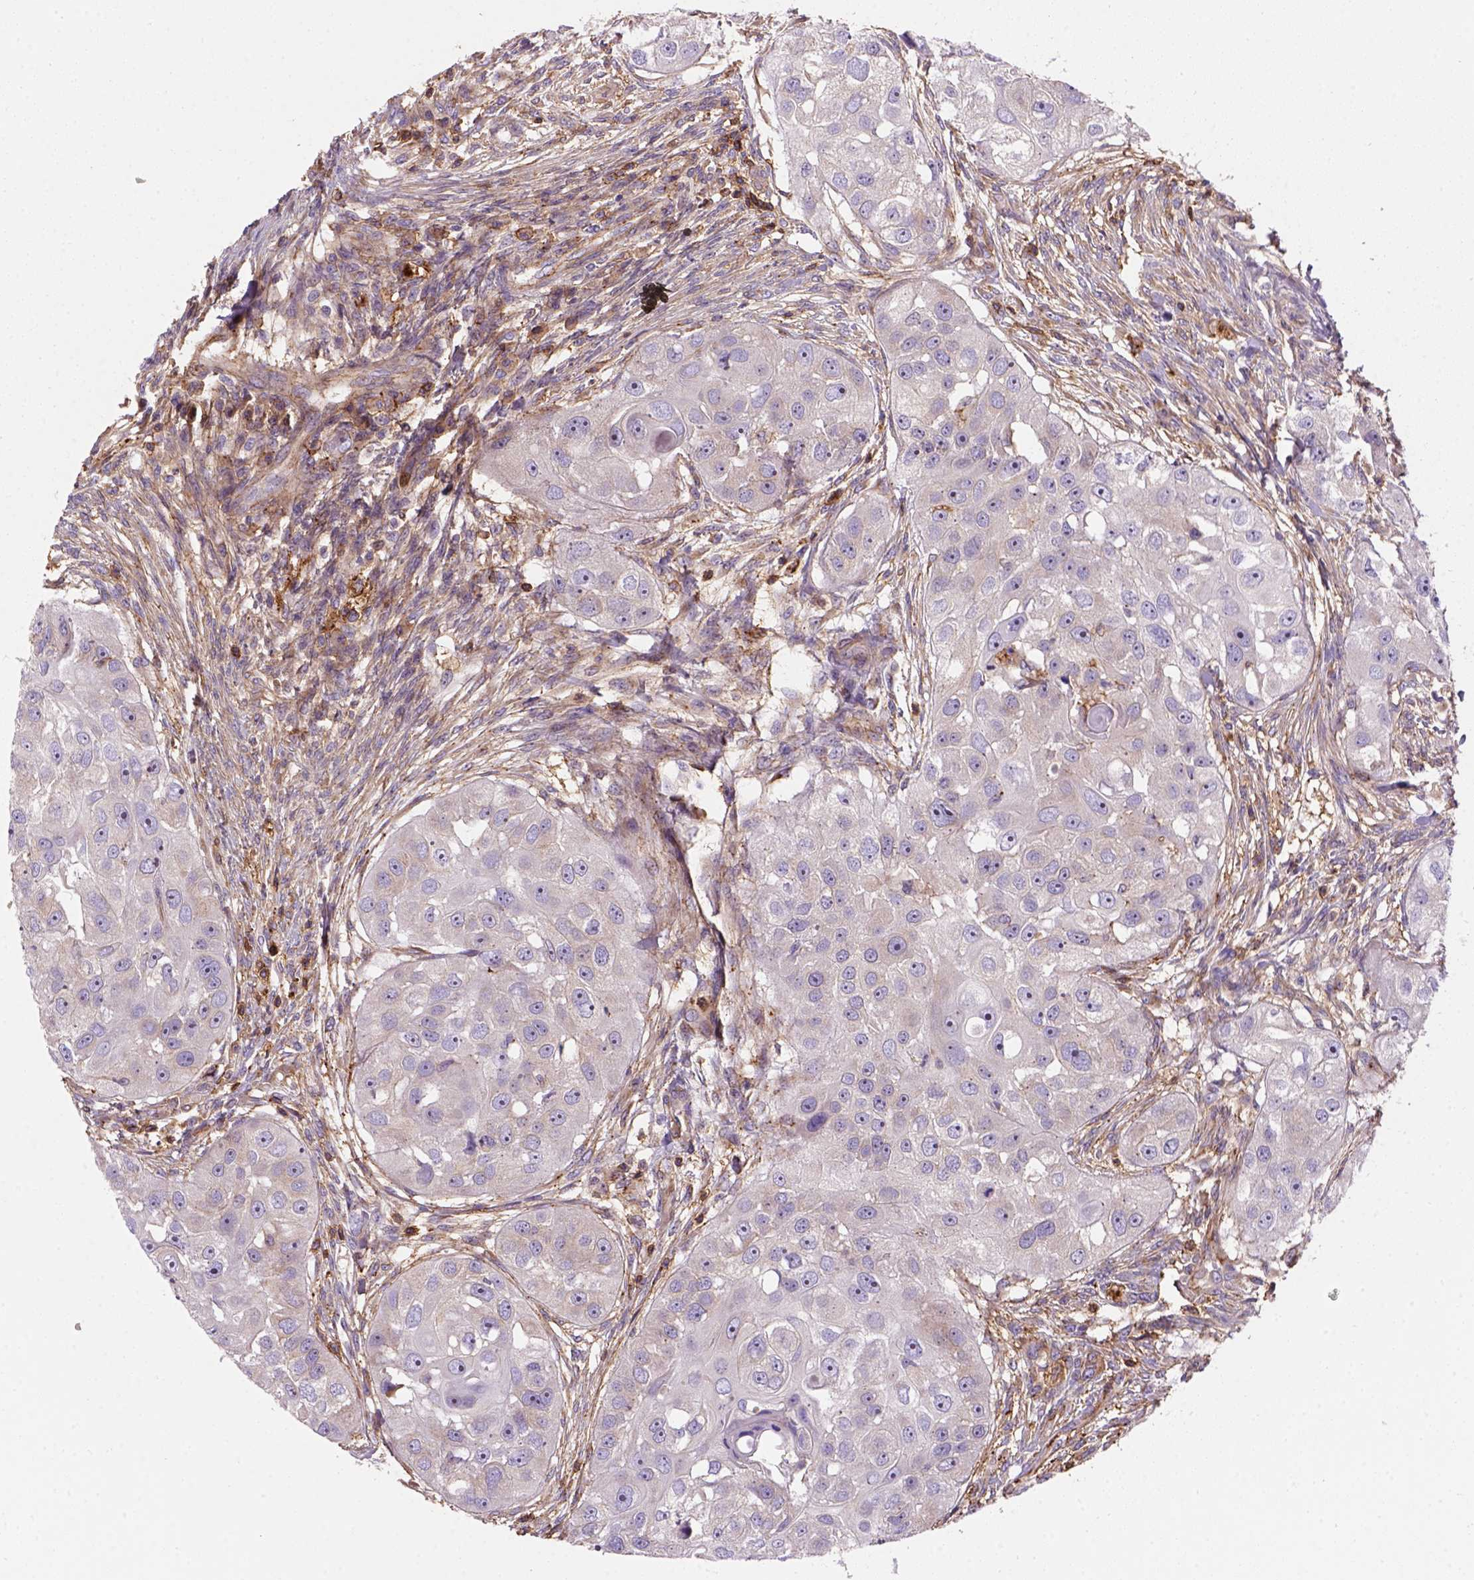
{"staining": {"intensity": "negative", "quantity": "none", "location": "none"}, "tissue": "head and neck cancer", "cell_type": "Tumor cells", "image_type": "cancer", "snomed": [{"axis": "morphology", "description": "Squamous cell carcinoma, NOS"}, {"axis": "topography", "description": "Head-Neck"}], "caption": "Immunohistochemistry (IHC) of human head and neck cancer (squamous cell carcinoma) displays no positivity in tumor cells.", "gene": "GPRC5D", "patient": {"sex": "male", "age": 51}}